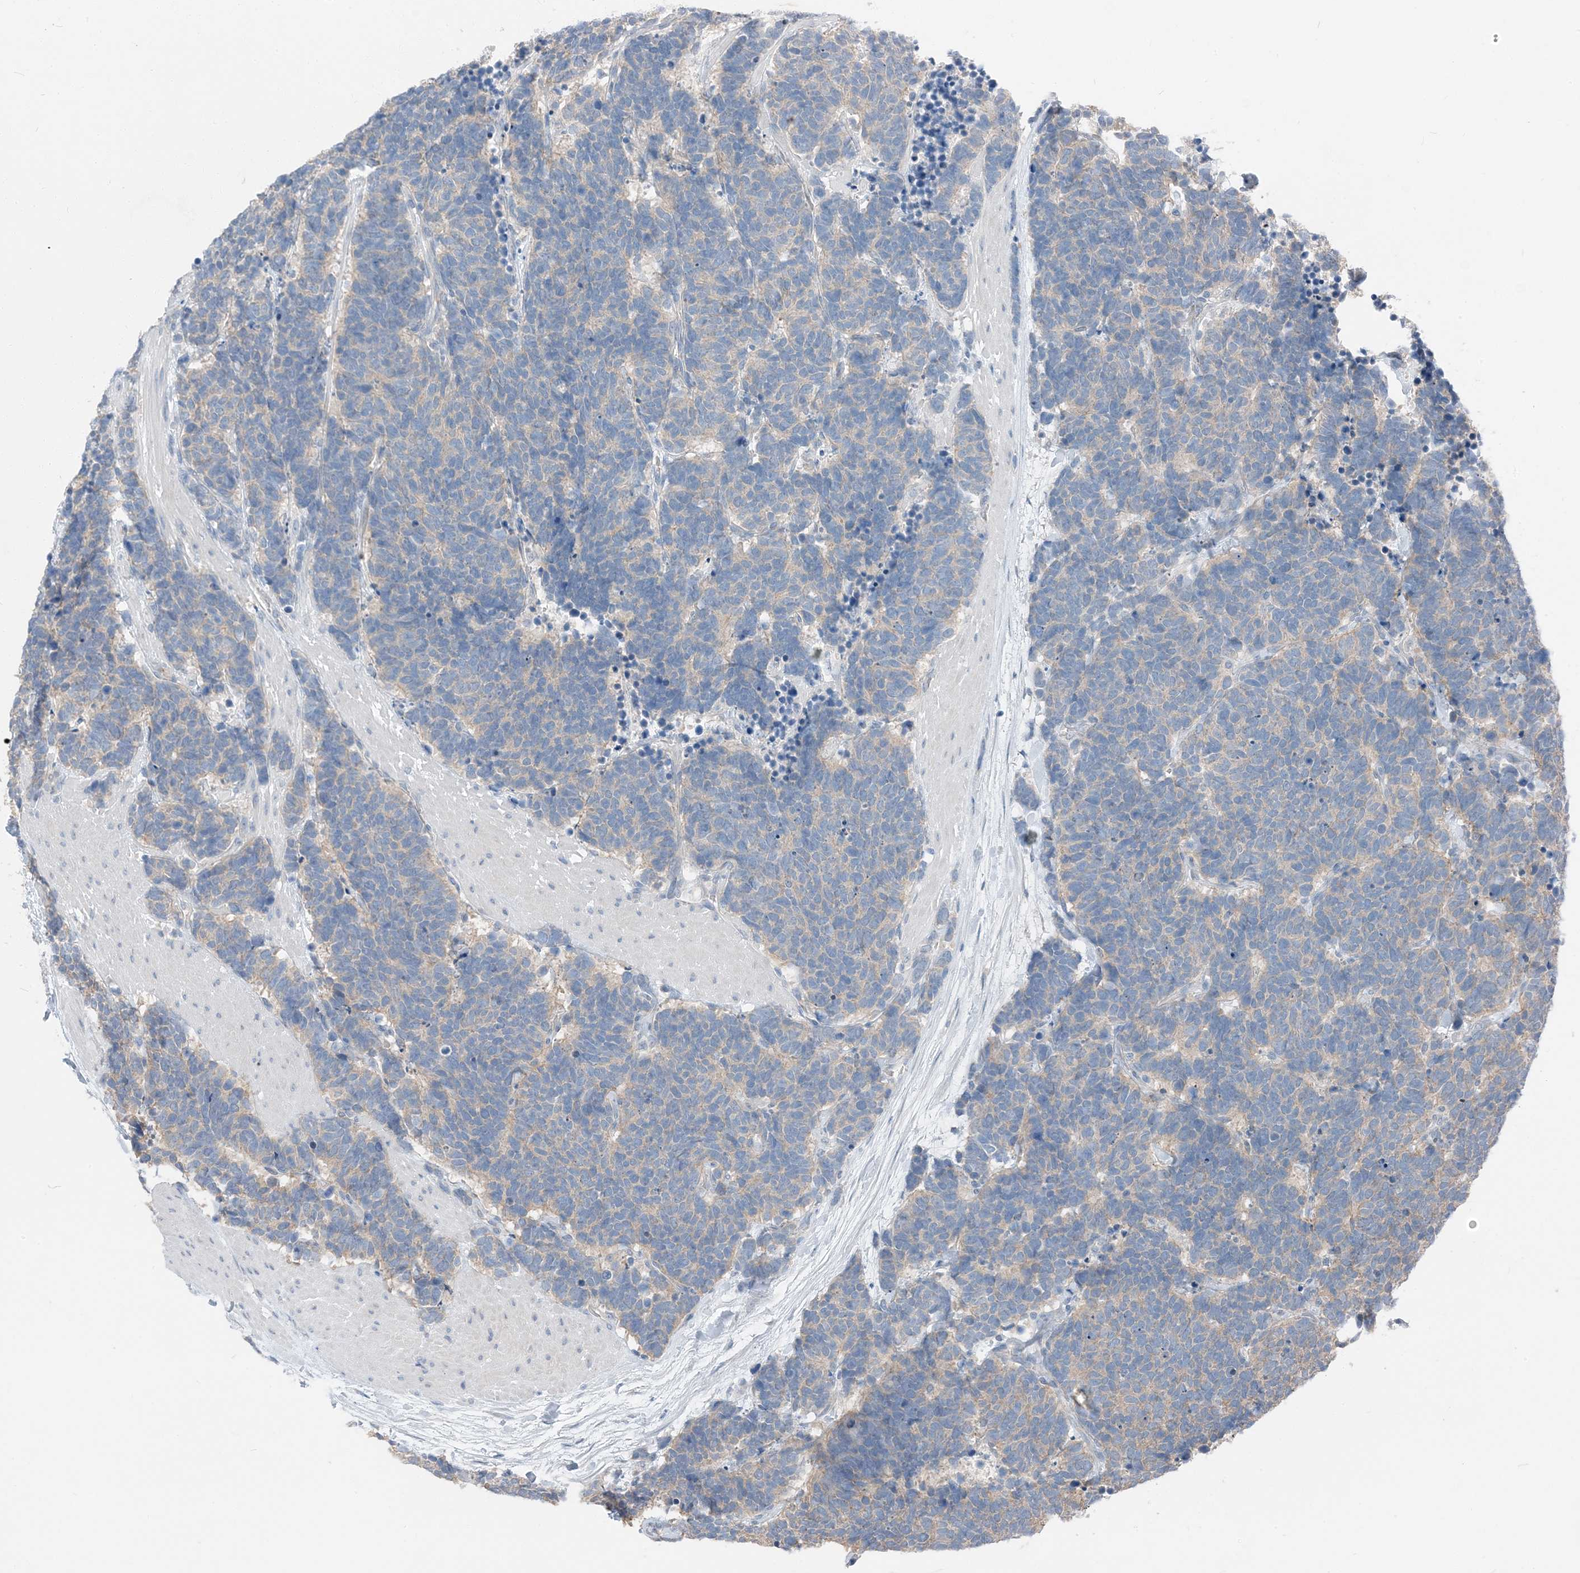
{"staining": {"intensity": "negative", "quantity": "none", "location": "none"}, "tissue": "carcinoid", "cell_type": "Tumor cells", "image_type": "cancer", "snomed": [{"axis": "morphology", "description": "Carcinoma, NOS"}, {"axis": "morphology", "description": "Carcinoid, malignant, NOS"}, {"axis": "topography", "description": "Urinary bladder"}], "caption": "The micrograph displays no staining of tumor cells in carcinoid.", "gene": "NCOA7", "patient": {"sex": "male", "age": 57}}